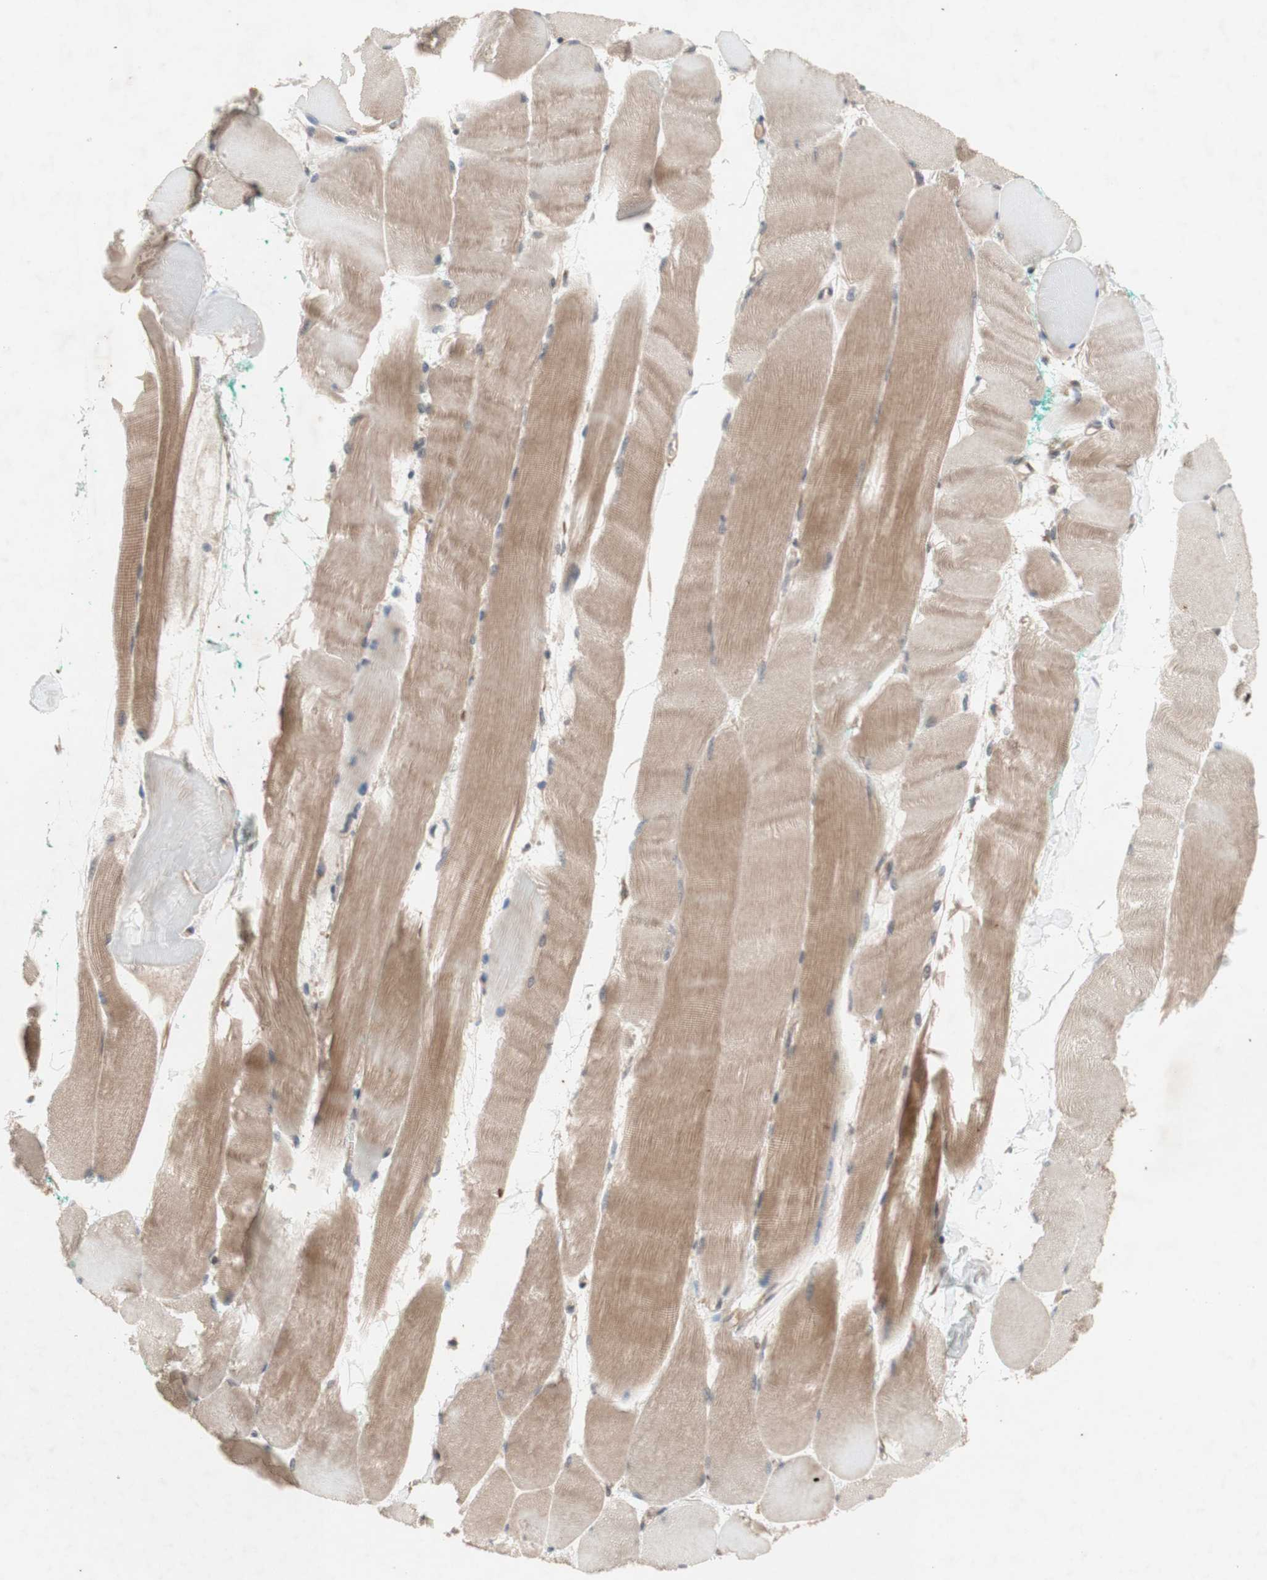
{"staining": {"intensity": "moderate", "quantity": ">75%", "location": "cytoplasmic/membranous"}, "tissue": "skeletal muscle", "cell_type": "Myocytes", "image_type": "normal", "snomed": [{"axis": "morphology", "description": "Normal tissue, NOS"}, {"axis": "morphology", "description": "Squamous cell carcinoma, NOS"}, {"axis": "topography", "description": "Skeletal muscle"}], "caption": "High-magnification brightfield microscopy of normal skeletal muscle stained with DAB (brown) and counterstained with hematoxylin (blue). myocytes exhibit moderate cytoplasmic/membranous staining is present in about>75% of cells.", "gene": "DDOST", "patient": {"sex": "male", "age": 51}}